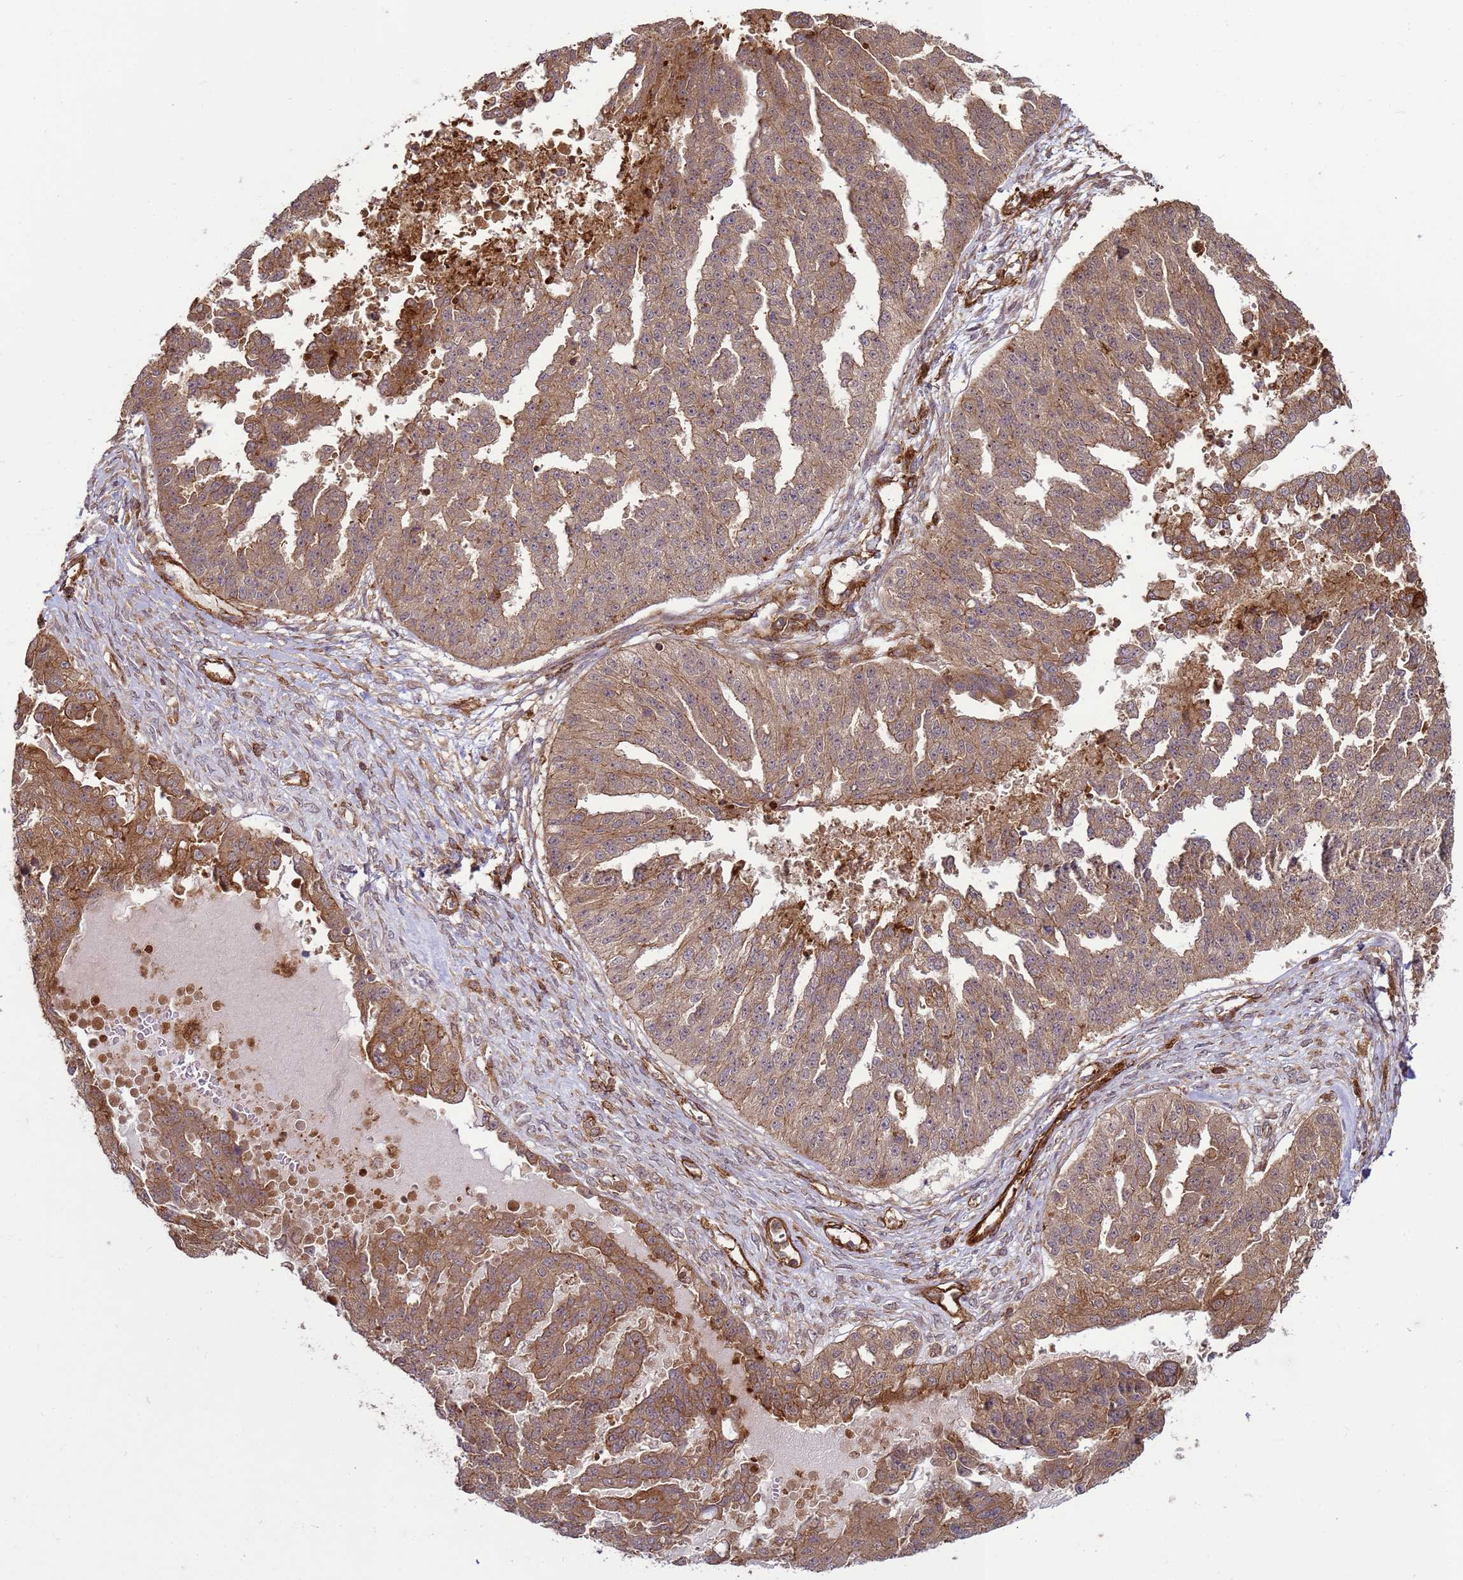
{"staining": {"intensity": "moderate", "quantity": ">75%", "location": "cytoplasmic/membranous"}, "tissue": "ovarian cancer", "cell_type": "Tumor cells", "image_type": "cancer", "snomed": [{"axis": "morphology", "description": "Cystadenocarcinoma, serous, NOS"}, {"axis": "topography", "description": "Ovary"}], "caption": "An immunohistochemistry (IHC) image of neoplastic tissue is shown. Protein staining in brown highlights moderate cytoplasmic/membranous positivity in serous cystadenocarcinoma (ovarian) within tumor cells.", "gene": "CNOT1", "patient": {"sex": "female", "age": 58}}